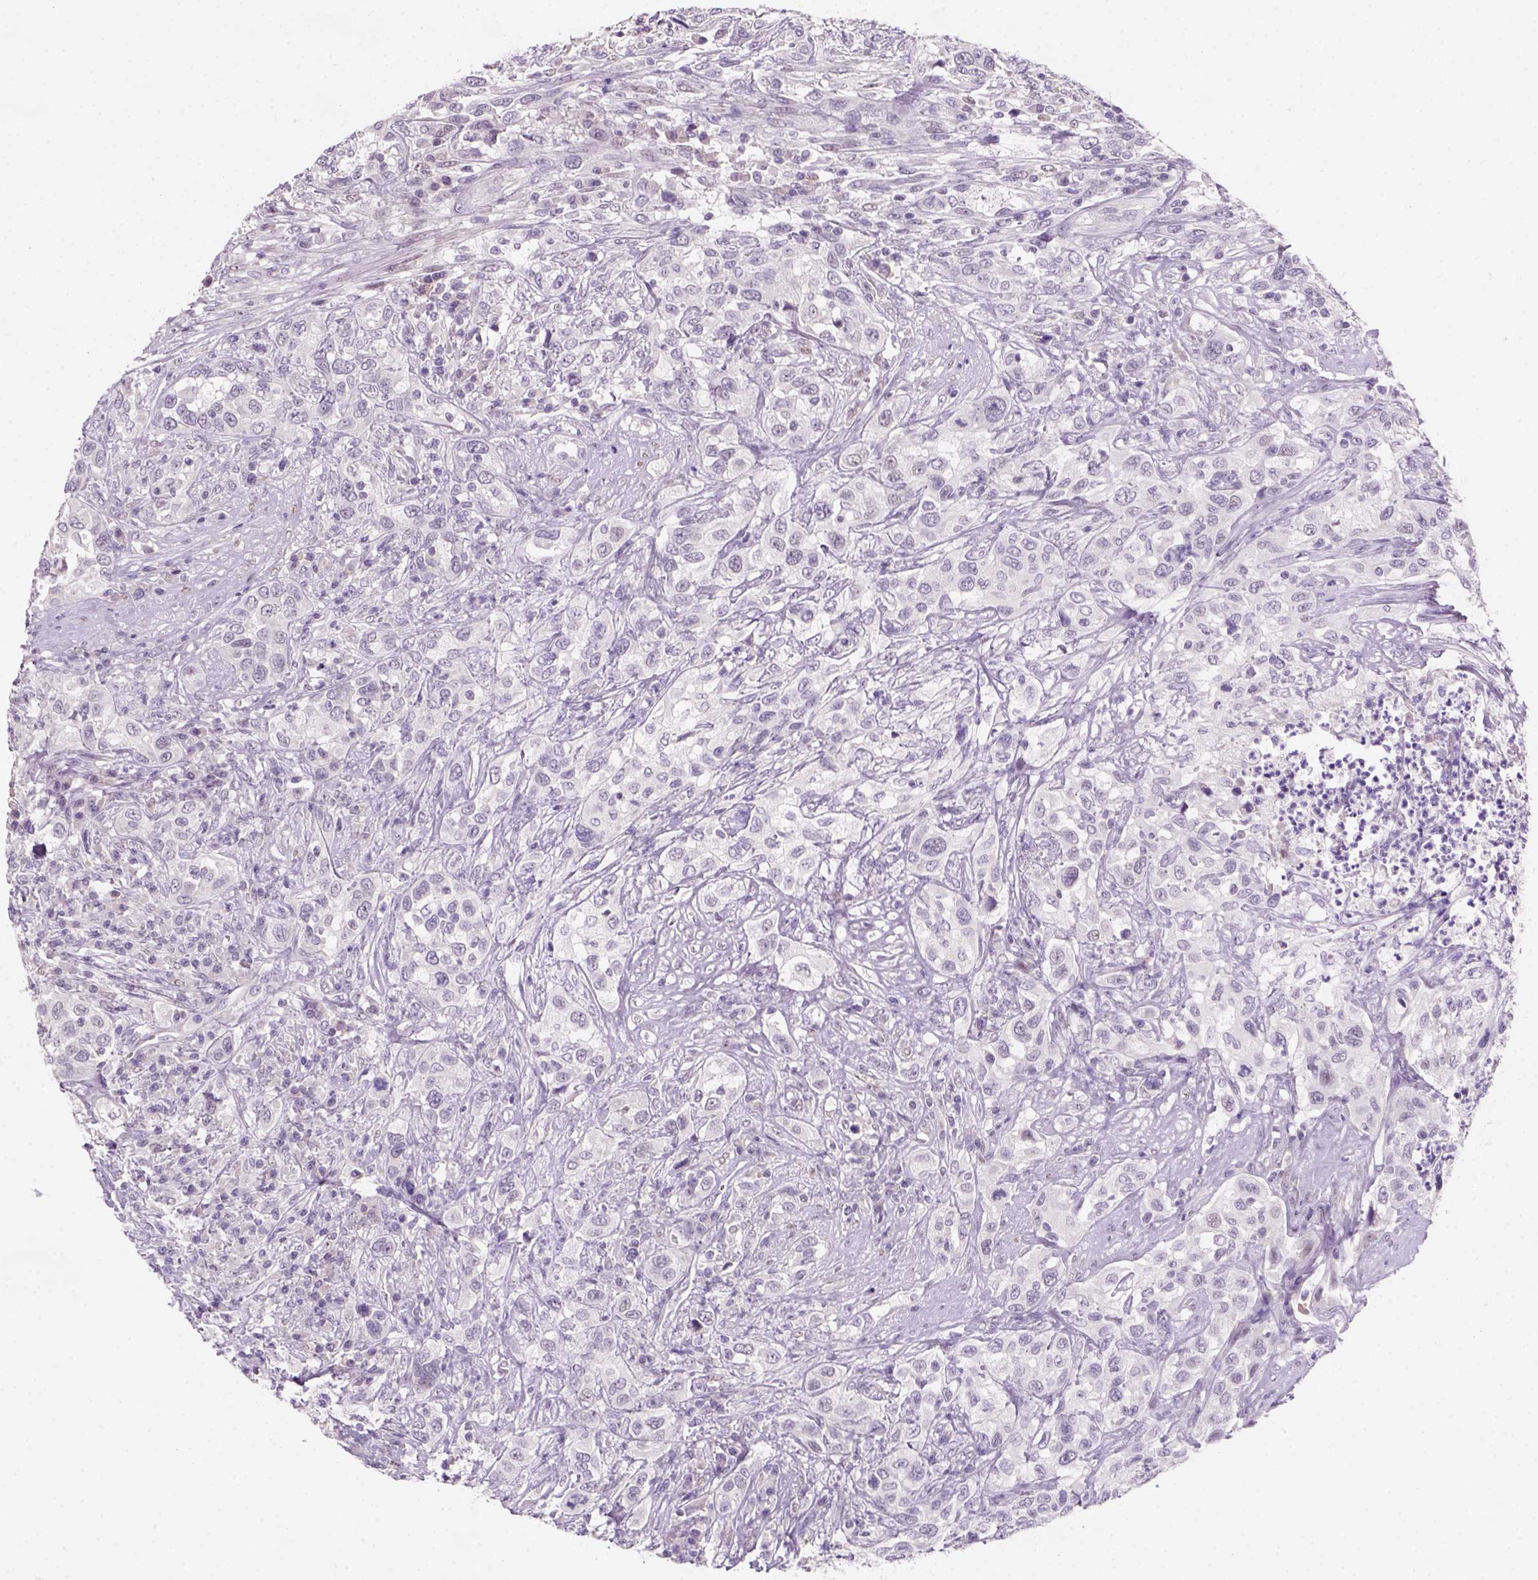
{"staining": {"intensity": "negative", "quantity": "none", "location": "none"}, "tissue": "urothelial cancer", "cell_type": "Tumor cells", "image_type": "cancer", "snomed": [{"axis": "morphology", "description": "Urothelial carcinoma, NOS"}, {"axis": "morphology", "description": "Urothelial carcinoma, High grade"}, {"axis": "topography", "description": "Urinary bladder"}], "caption": "There is no significant expression in tumor cells of transitional cell carcinoma.", "gene": "ZMAT4", "patient": {"sex": "female", "age": 64}}